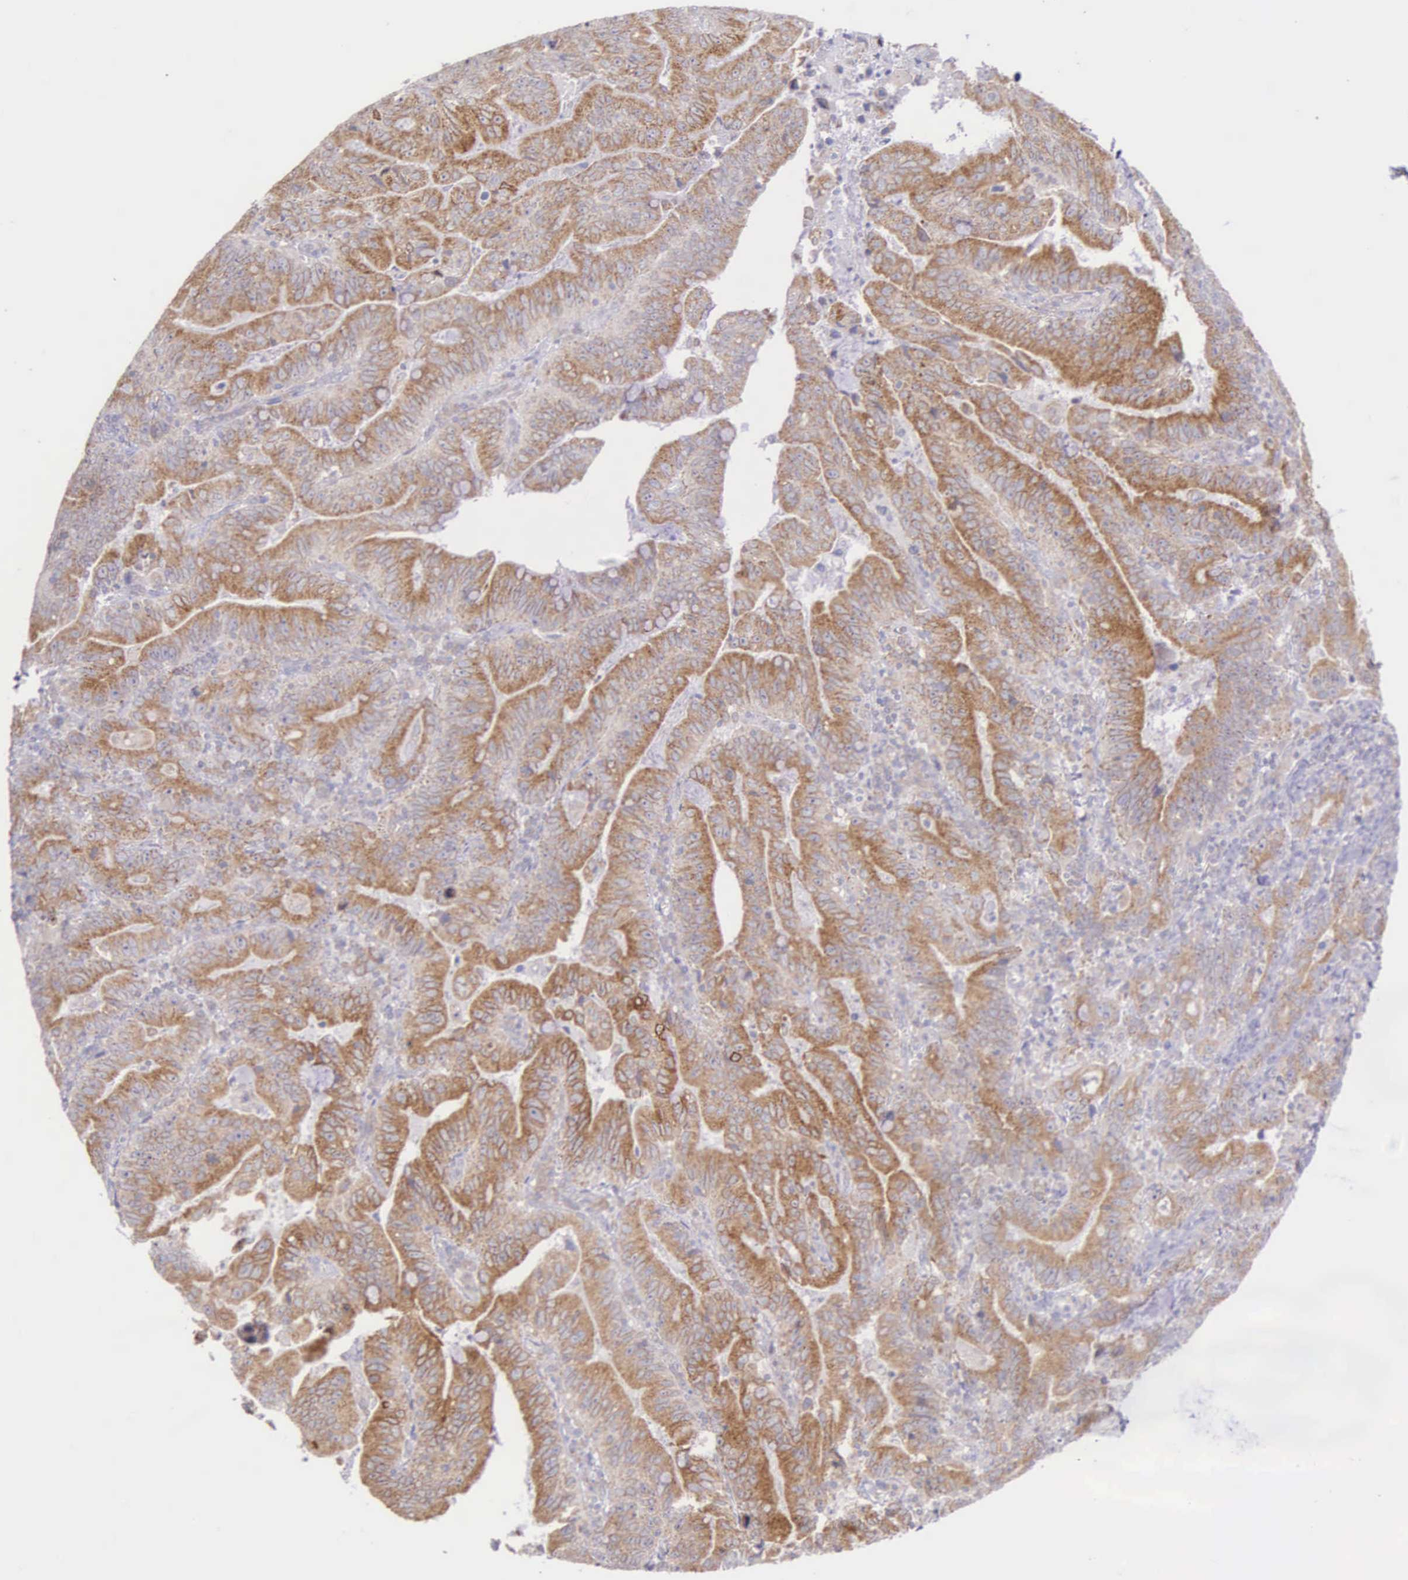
{"staining": {"intensity": "moderate", "quantity": ">75%", "location": "cytoplasmic/membranous"}, "tissue": "stomach cancer", "cell_type": "Tumor cells", "image_type": "cancer", "snomed": [{"axis": "morphology", "description": "Adenocarcinoma, NOS"}, {"axis": "topography", "description": "Stomach, upper"}], "caption": "Moderate cytoplasmic/membranous expression for a protein is appreciated in about >75% of tumor cells of stomach cancer (adenocarcinoma) using immunohistochemistry.", "gene": "NSDHL", "patient": {"sex": "male", "age": 63}}